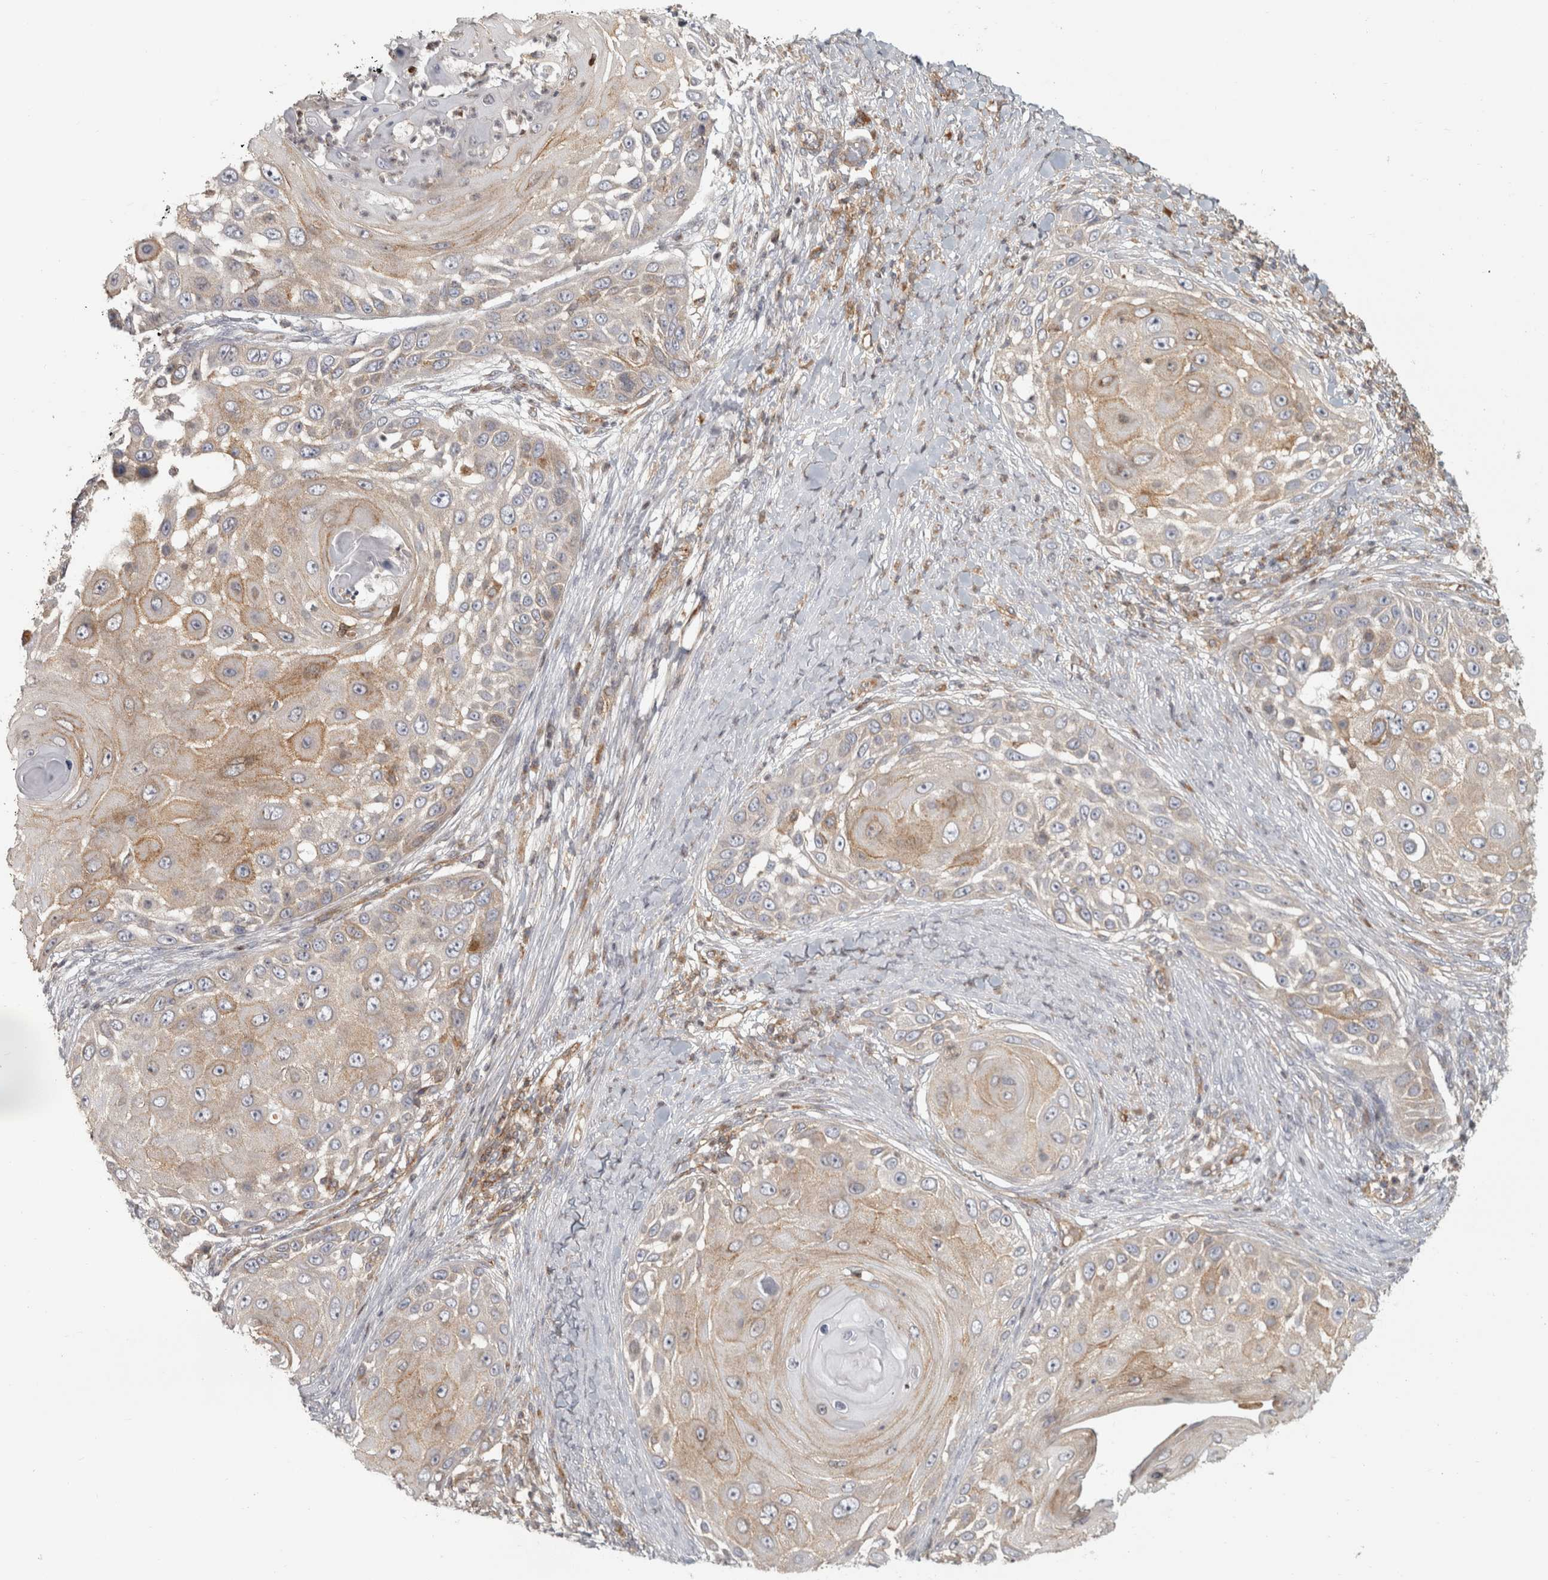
{"staining": {"intensity": "weak", "quantity": "25%-75%", "location": "cytoplasmic/membranous"}, "tissue": "skin cancer", "cell_type": "Tumor cells", "image_type": "cancer", "snomed": [{"axis": "morphology", "description": "Squamous cell carcinoma, NOS"}, {"axis": "topography", "description": "Skin"}], "caption": "Brown immunohistochemical staining in skin squamous cell carcinoma shows weak cytoplasmic/membranous staining in approximately 25%-75% of tumor cells. (Stains: DAB in brown, nuclei in blue, Microscopy: brightfield microscopy at high magnification).", "gene": "HLA-E", "patient": {"sex": "female", "age": 44}}